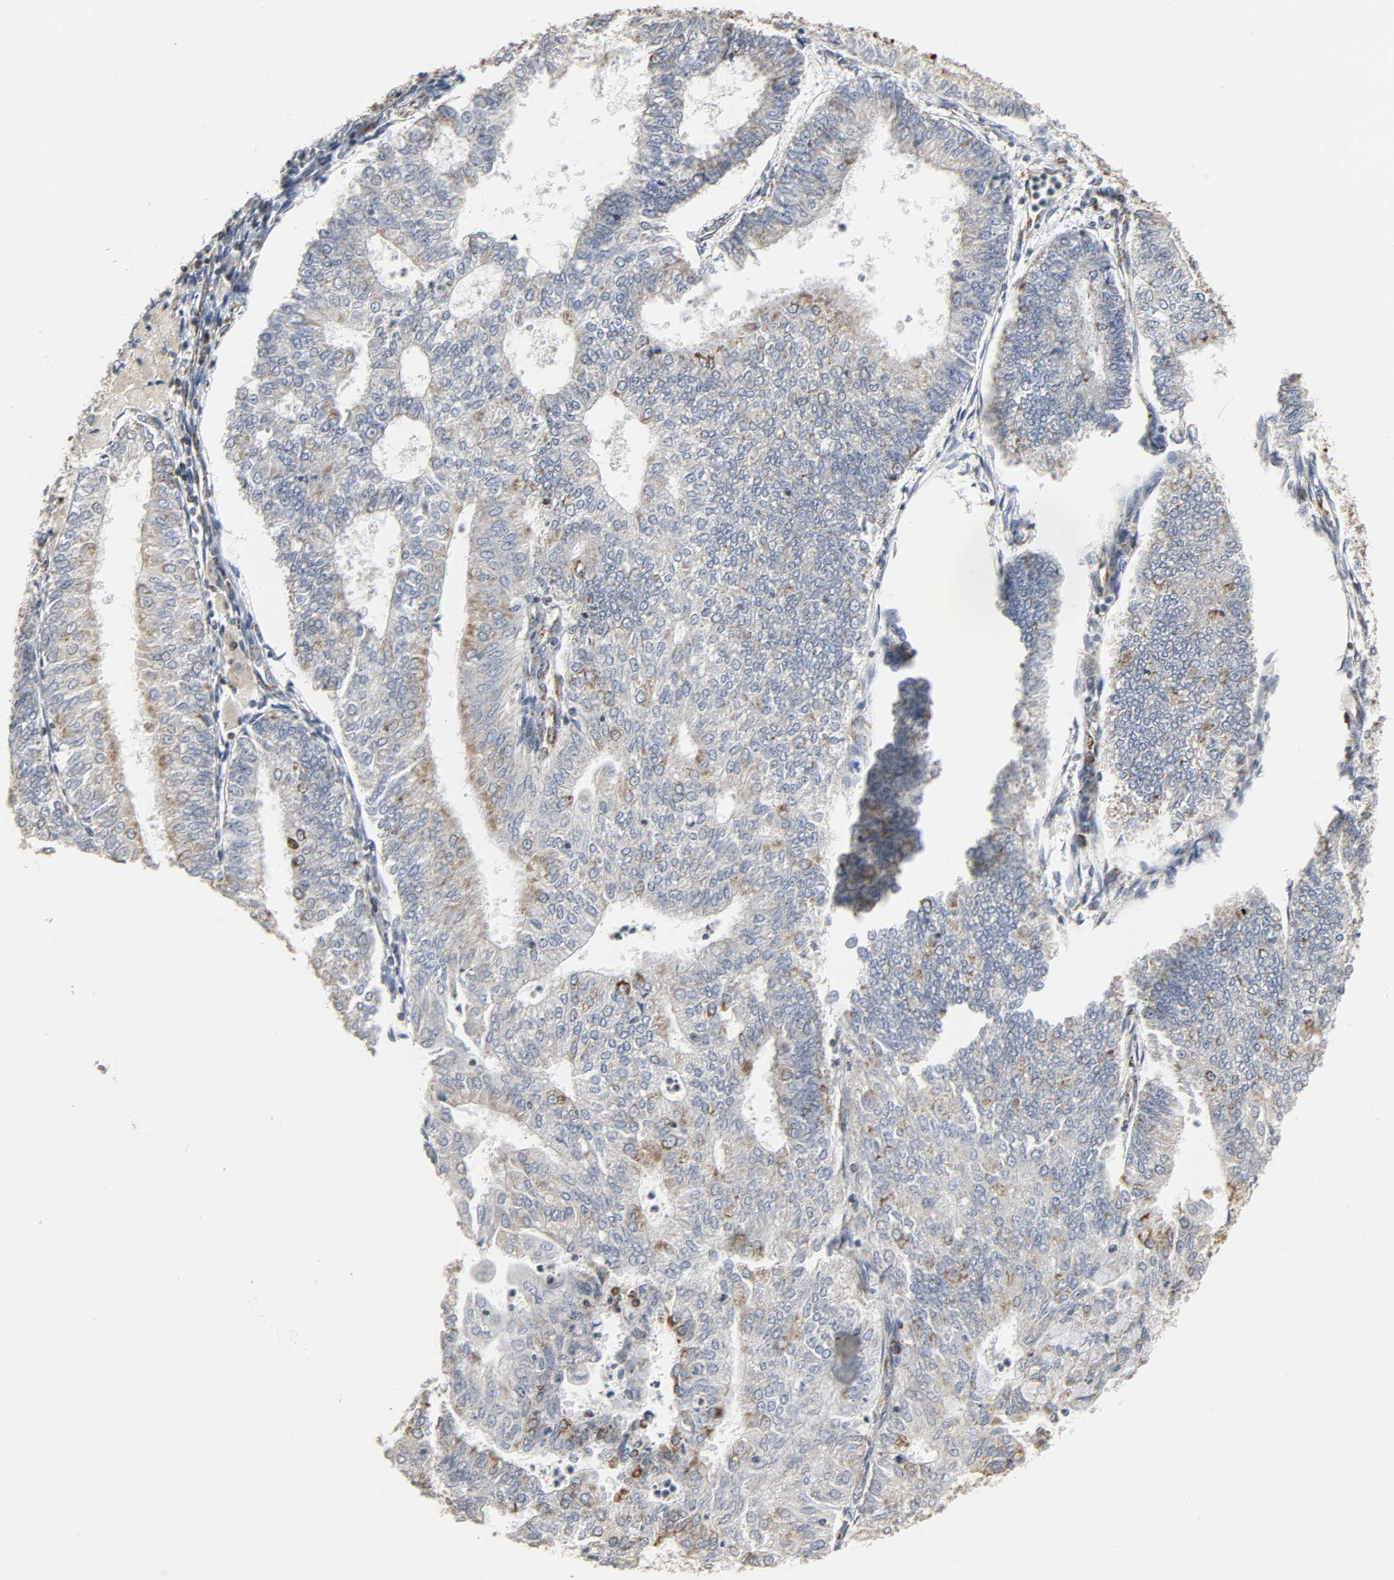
{"staining": {"intensity": "weak", "quantity": "<25%", "location": "cytoplasmic/membranous"}, "tissue": "endometrial cancer", "cell_type": "Tumor cells", "image_type": "cancer", "snomed": [{"axis": "morphology", "description": "Adenocarcinoma, NOS"}, {"axis": "topography", "description": "Endometrium"}], "caption": "Histopathology image shows no significant protein positivity in tumor cells of endometrial cancer.", "gene": "ACAT1", "patient": {"sex": "female", "age": 59}}